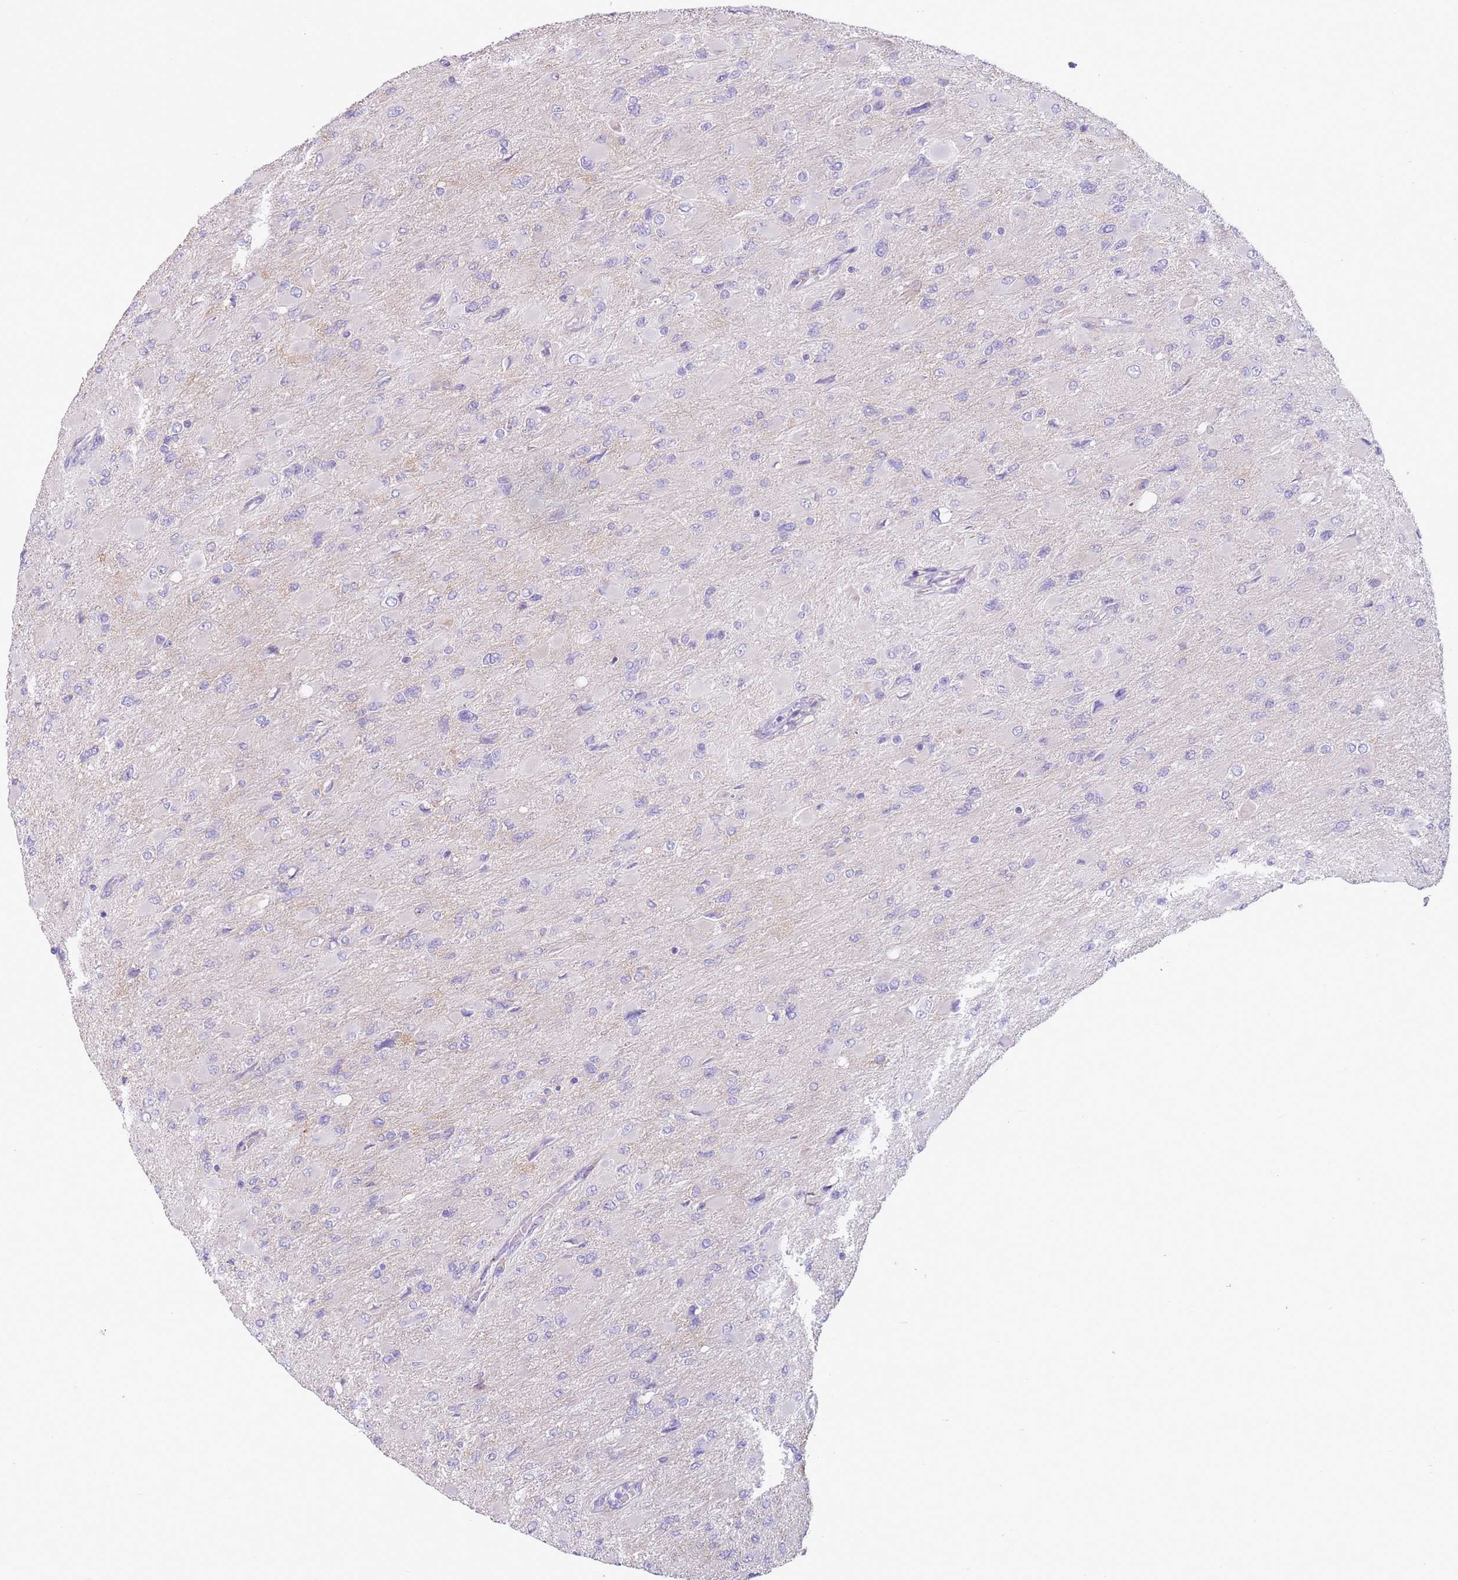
{"staining": {"intensity": "negative", "quantity": "none", "location": "none"}, "tissue": "glioma", "cell_type": "Tumor cells", "image_type": "cancer", "snomed": [{"axis": "morphology", "description": "Glioma, malignant, High grade"}, {"axis": "topography", "description": "Cerebral cortex"}], "caption": "High power microscopy photomicrograph of an immunohistochemistry histopathology image of glioma, revealing no significant staining in tumor cells. The staining was performed using DAB to visualize the protein expression in brown, while the nuclei were stained in blue with hematoxylin (Magnification: 20x).", "gene": "ZNF697", "patient": {"sex": "female", "age": 36}}